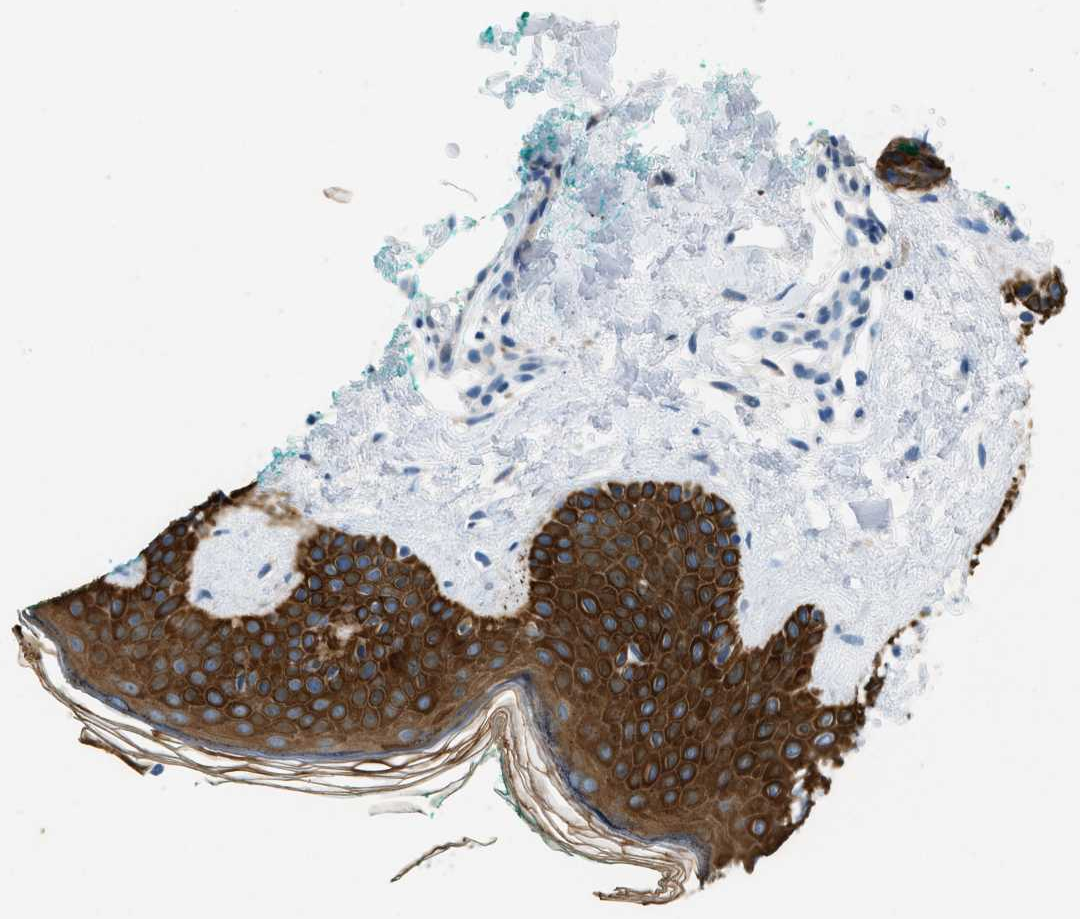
{"staining": {"intensity": "negative", "quantity": "none", "location": "none"}, "tissue": "skin", "cell_type": "Fibroblasts", "image_type": "normal", "snomed": [{"axis": "morphology", "description": "Normal tissue, NOS"}, {"axis": "topography", "description": "Skin"}], "caption": "A high-resolution histopathology image shows immunohistochemistry (IHC) staining of normal skin, which reveals no significant expression in fibroblasts. (DAB (3,3'-diaminobenzidine) immunohistochemistry, high magnification).", "gene": "CFAP20", "patient": {"sex": "male", "age": 30}}